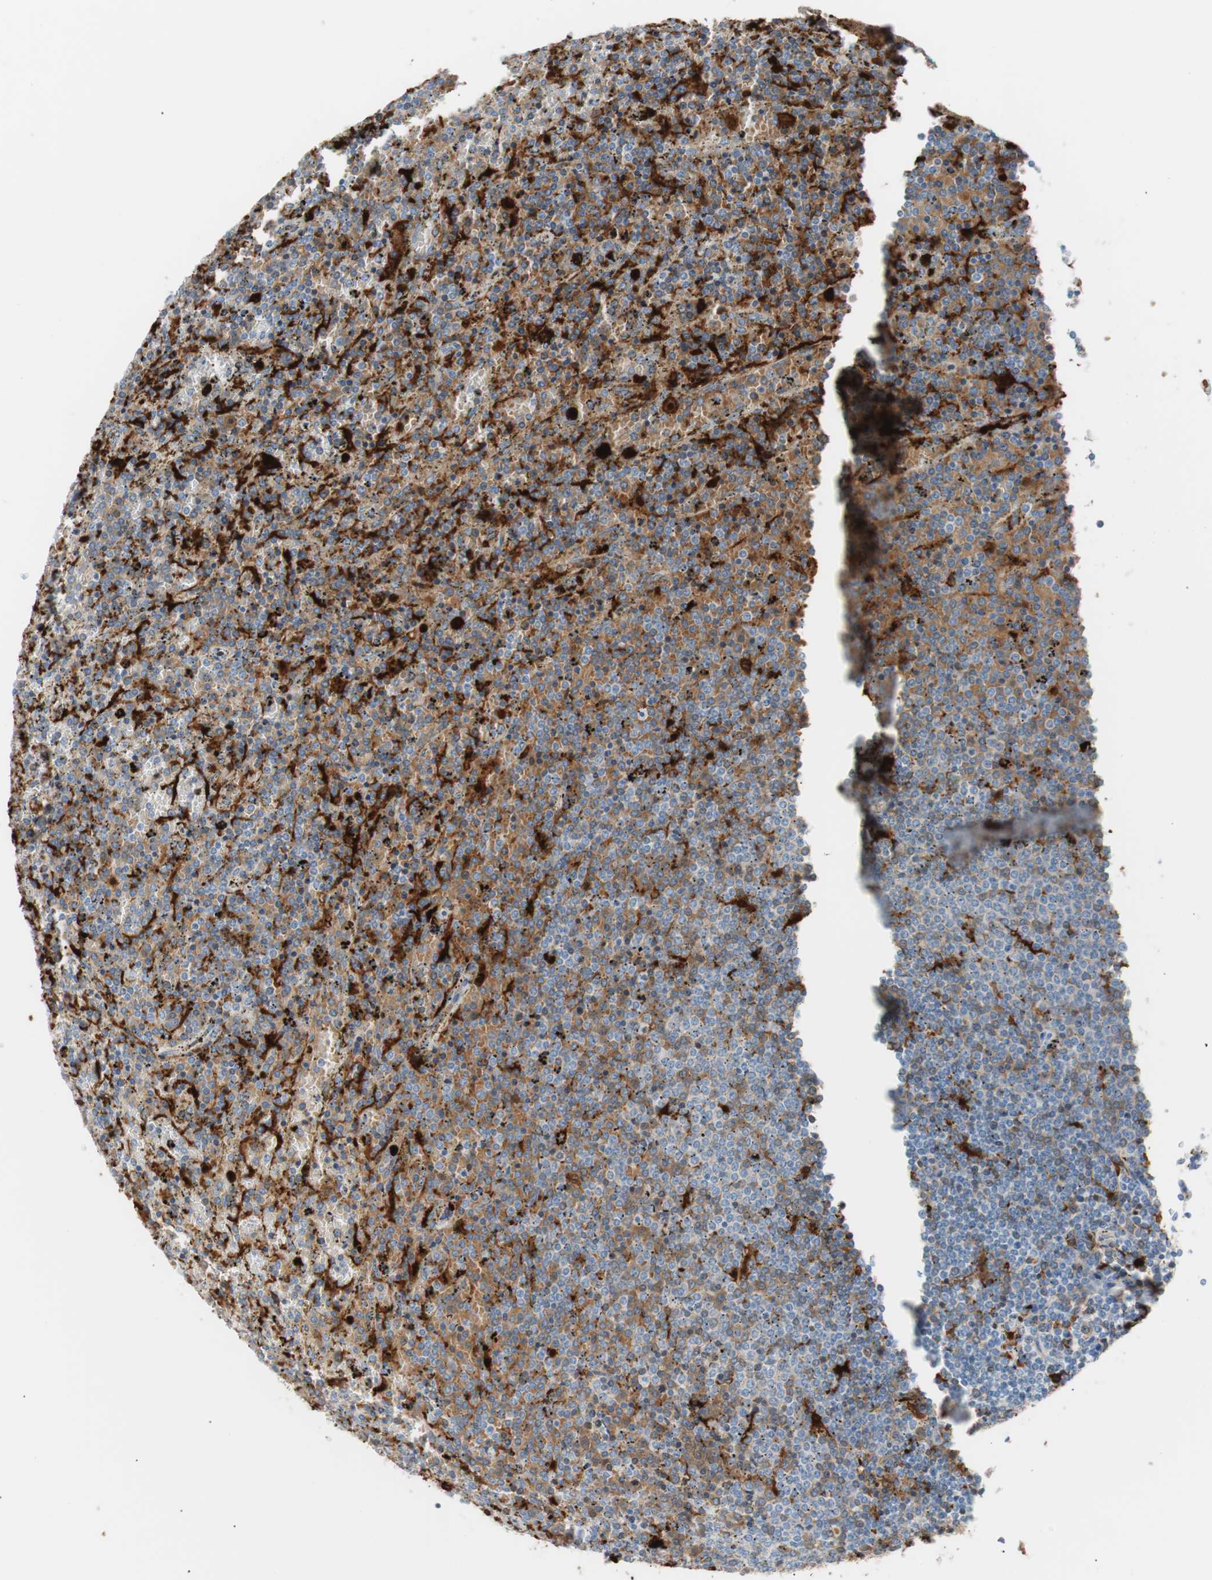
{"staining": {"intensity": "negative", "quantity": "none", "location": "none"}, "tissue": "lymphoma", "cell_type": "Tumor cells", "image_type": "cancer", "snomed": [{"axis": "morphology", "description": "Malignant lymphoma, non-Hodgkin's type, Low grade"}, {"axis": "topography", "description": "Spleen"}], "caption": "An immunohistochemistry (IHC) histopathology image of low-grade malignant lymphoma, non-Hodgkin's type is shown. There is no staining in tumor cells of low-grade malignant lymphoma, non-Hodgkin's type. The staining is performed using DAB brown chromogen with nuclei counter-stained in using hematoxylin.", "gene": "IL18", "patient": {"sex": "female", "age": 77}}